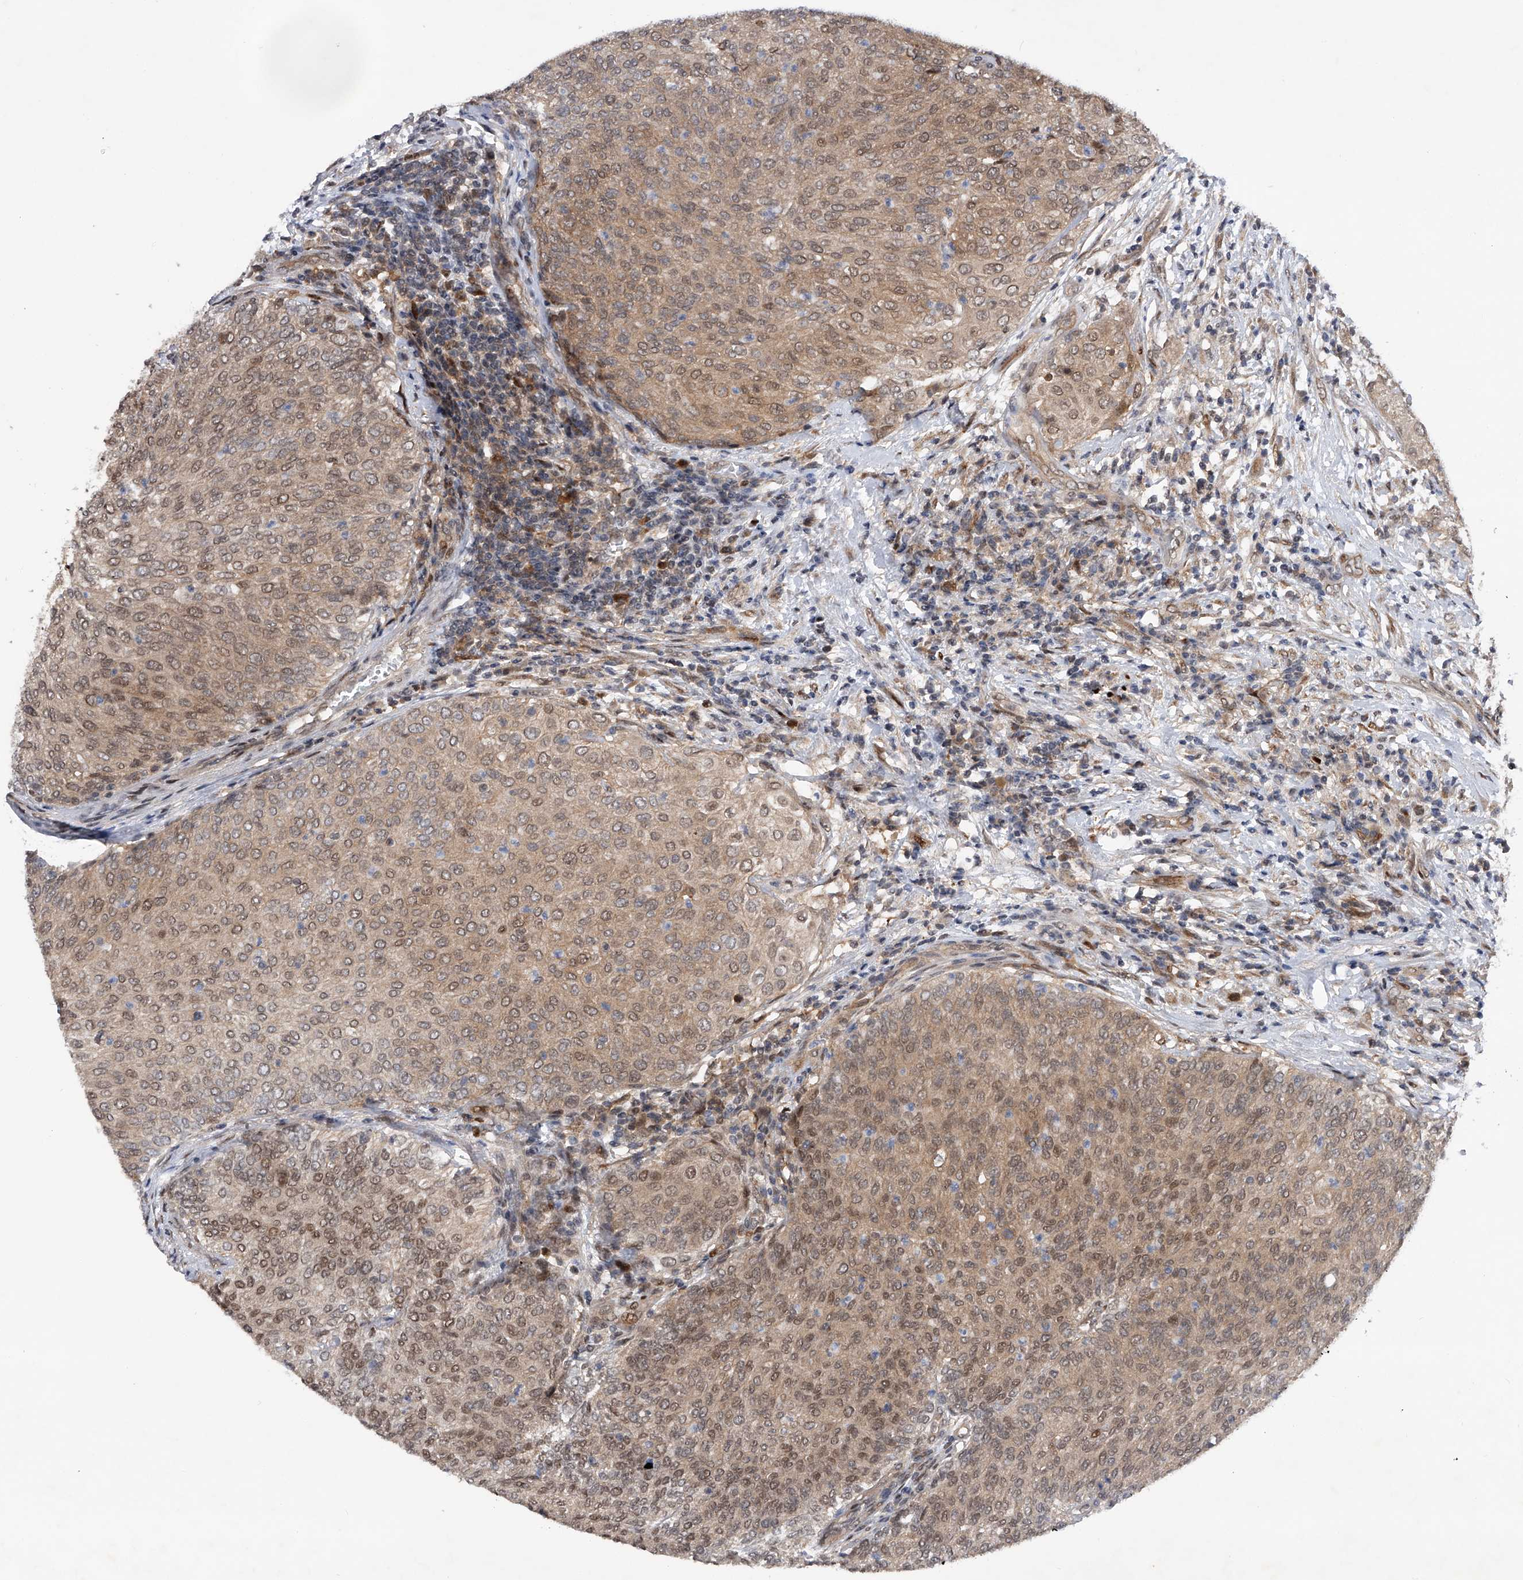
{"staining": {"intensity": "moderate", "quantity": ">75%", "location": "cytoplasmic/membranous,nuclear"}, "tissue": "urothelial cancer", "cell_type": "Tumor cells", "image_type": "cancer", "snomed": [{"axis": "morphology", "description": "Urothelial carcinoma, Low grade"}, {"axis": "topography", "description": "Urinary bladder"}], "caption": "There is medium levels of moderate cytoplasmic/membranous and nuclear positivity in tumor cells of low-grade urothelial carcinoma, as demonstrated by immunohistochemical staining (brown color).", "gene": "RWDD2A", "patient": {"sex": "female", "age": 79}}